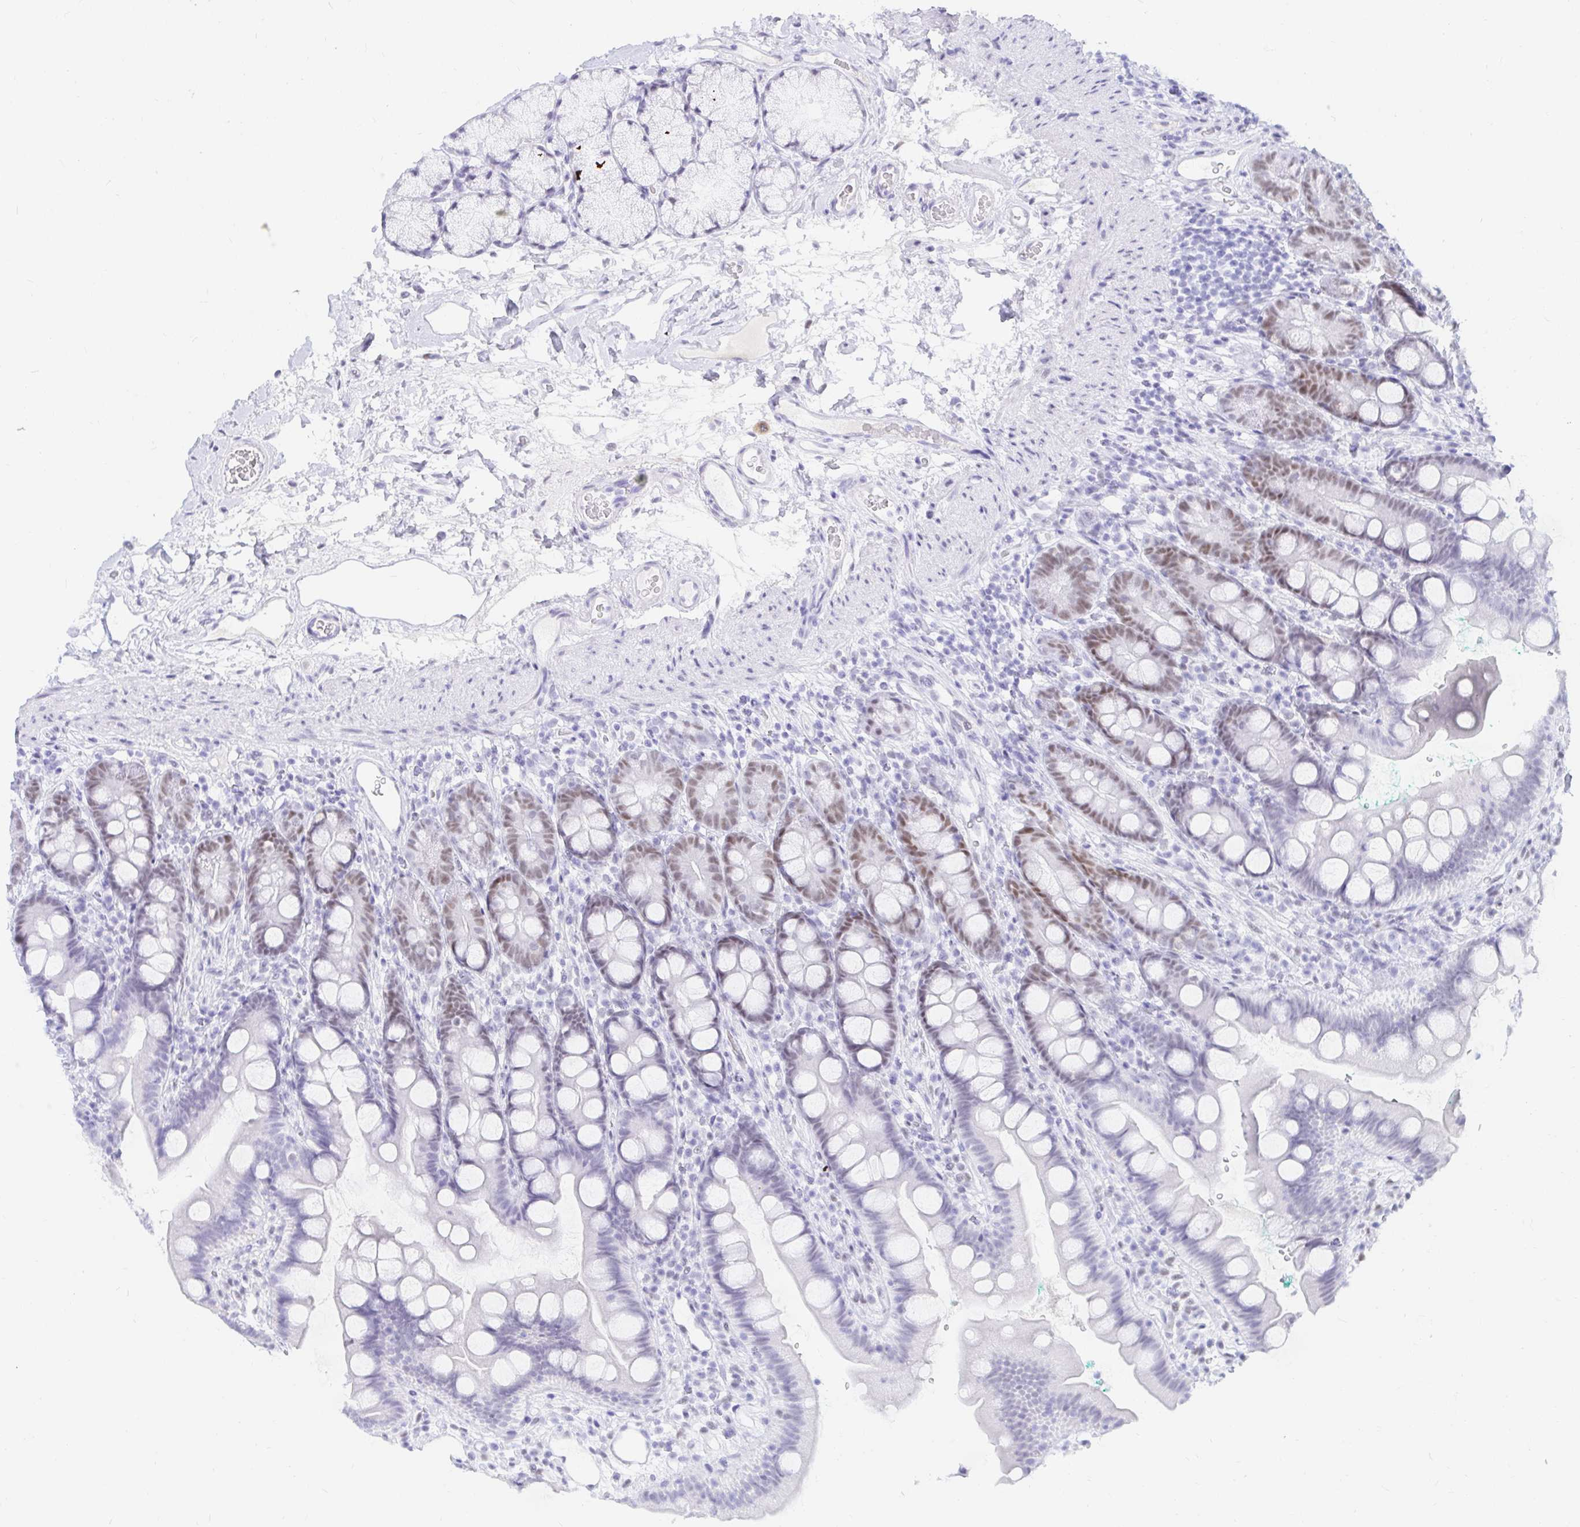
{"staining": {"intensity": "moderate", "quantity": "<25%", "location": "nuclear"}, "tissue": "duodenum", "cell_type": "Glandular cells", "image_type": "normal", "snomed": [{"axis": "morphology", "description": "Normal tissue, NOS"}, {"axis": "topography", "description": "Duodenum"}], "caption": "Protein analysis of benign duodenum shows moderate nuclear staining in about <25% of glandular cells. (DAB (3,3'-diaminobenzidine) = brown stain, brightfield microscopy at high magnification).", "gene": "OR6T1", "patient": {"sex": "female", "age": 67}}